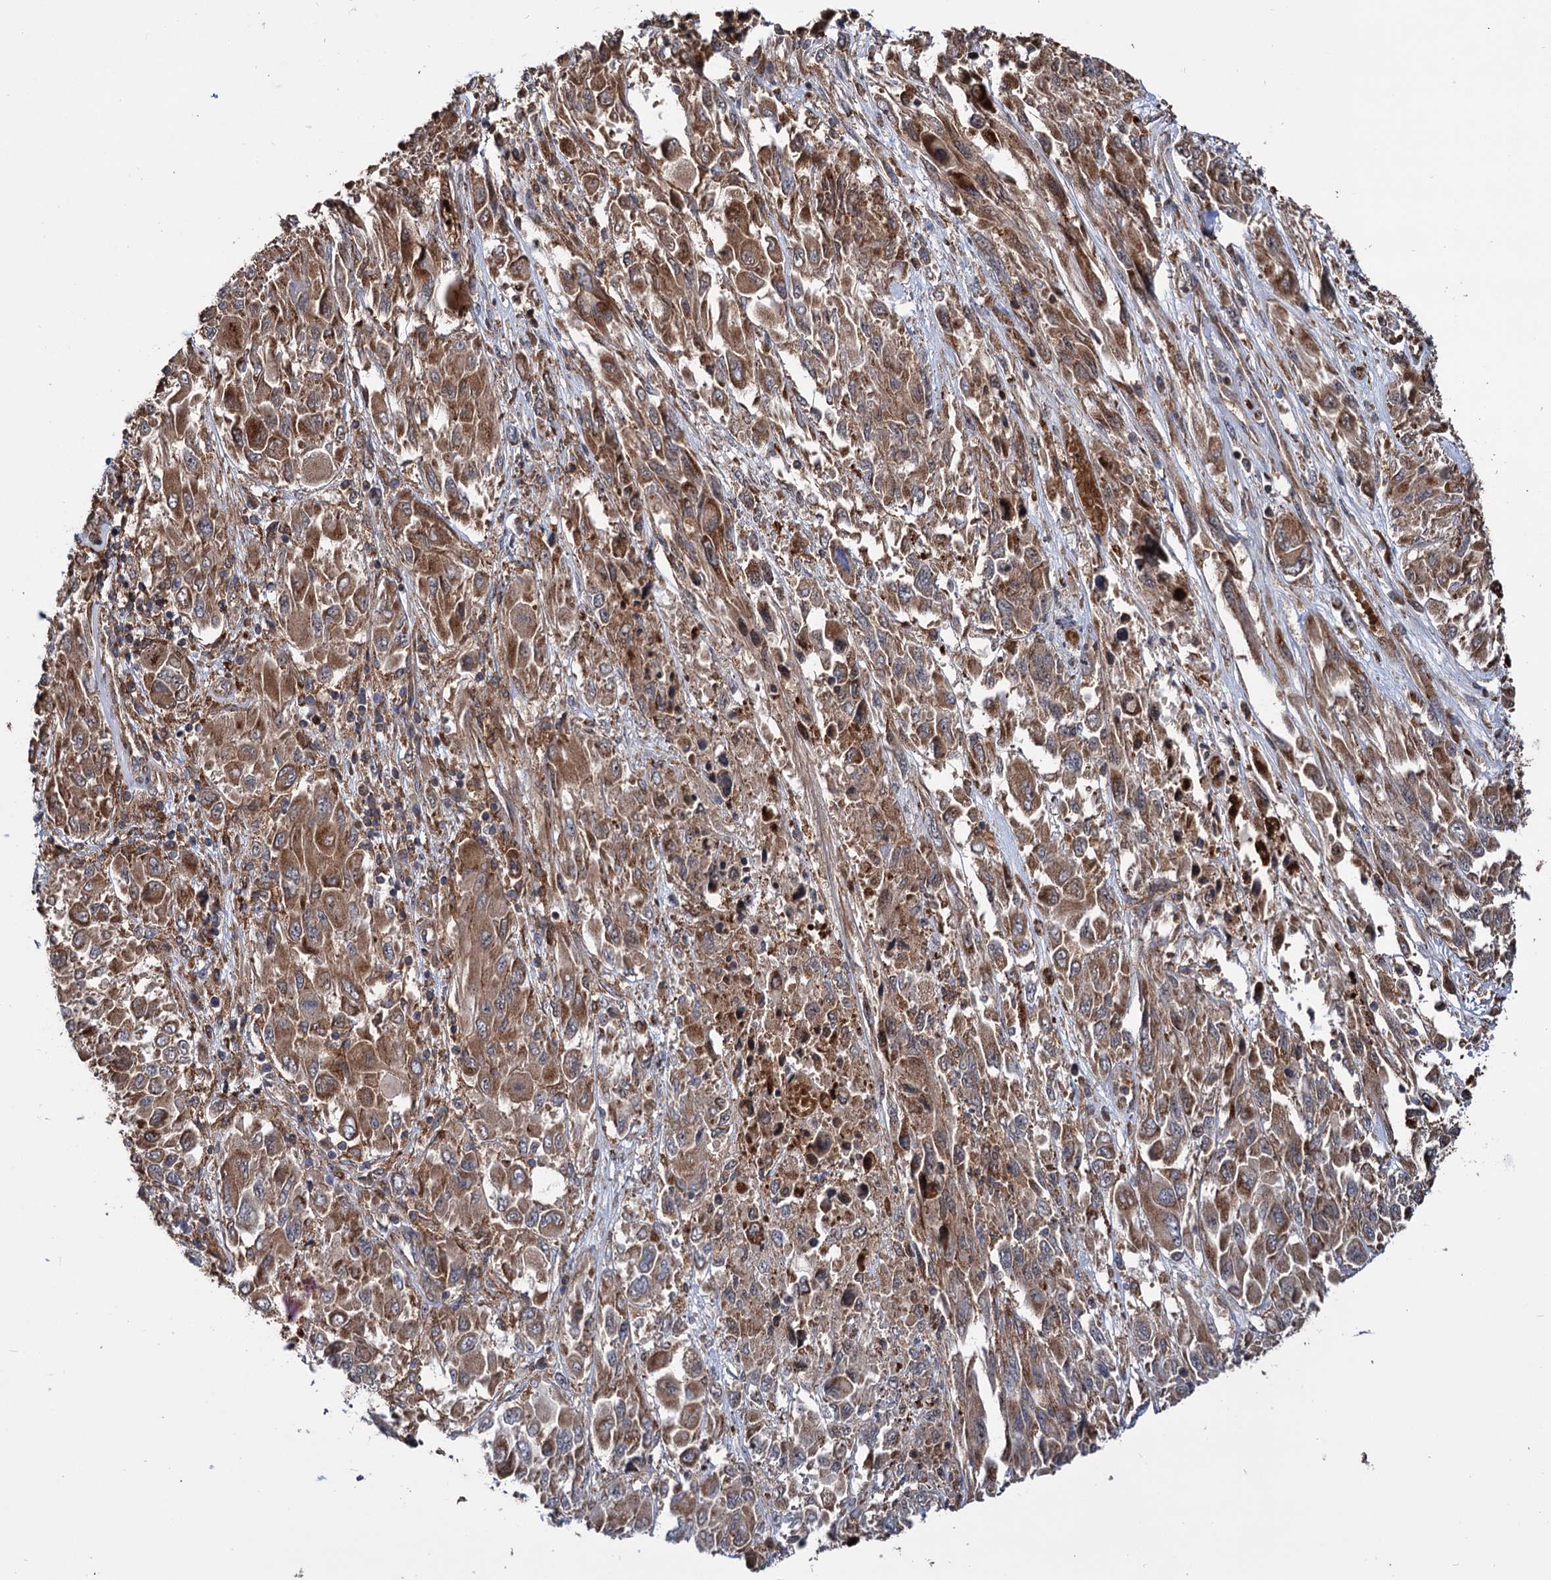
{"staining": {"intensity": "moderate", "quantity": ">75%", "location": "cytoplasmic/membranous"}, "tissue": "melanoma", "cell_type": "Tumor cells", "image_type": "cancer", "snomed": [{"axis": "morphology", "description": "Malignant melanoma, NOS"}, {"axis": "topography", "description": "Skin"}], "caption": "There is medium levels of moderate cytoplasmic/membranous staining in tumor cells of malignant melanoma, as demonstrated by immunohistochemical staining (brown color).", "gene": "RNF111", "patient": {"sex": "female", "age": 91}}